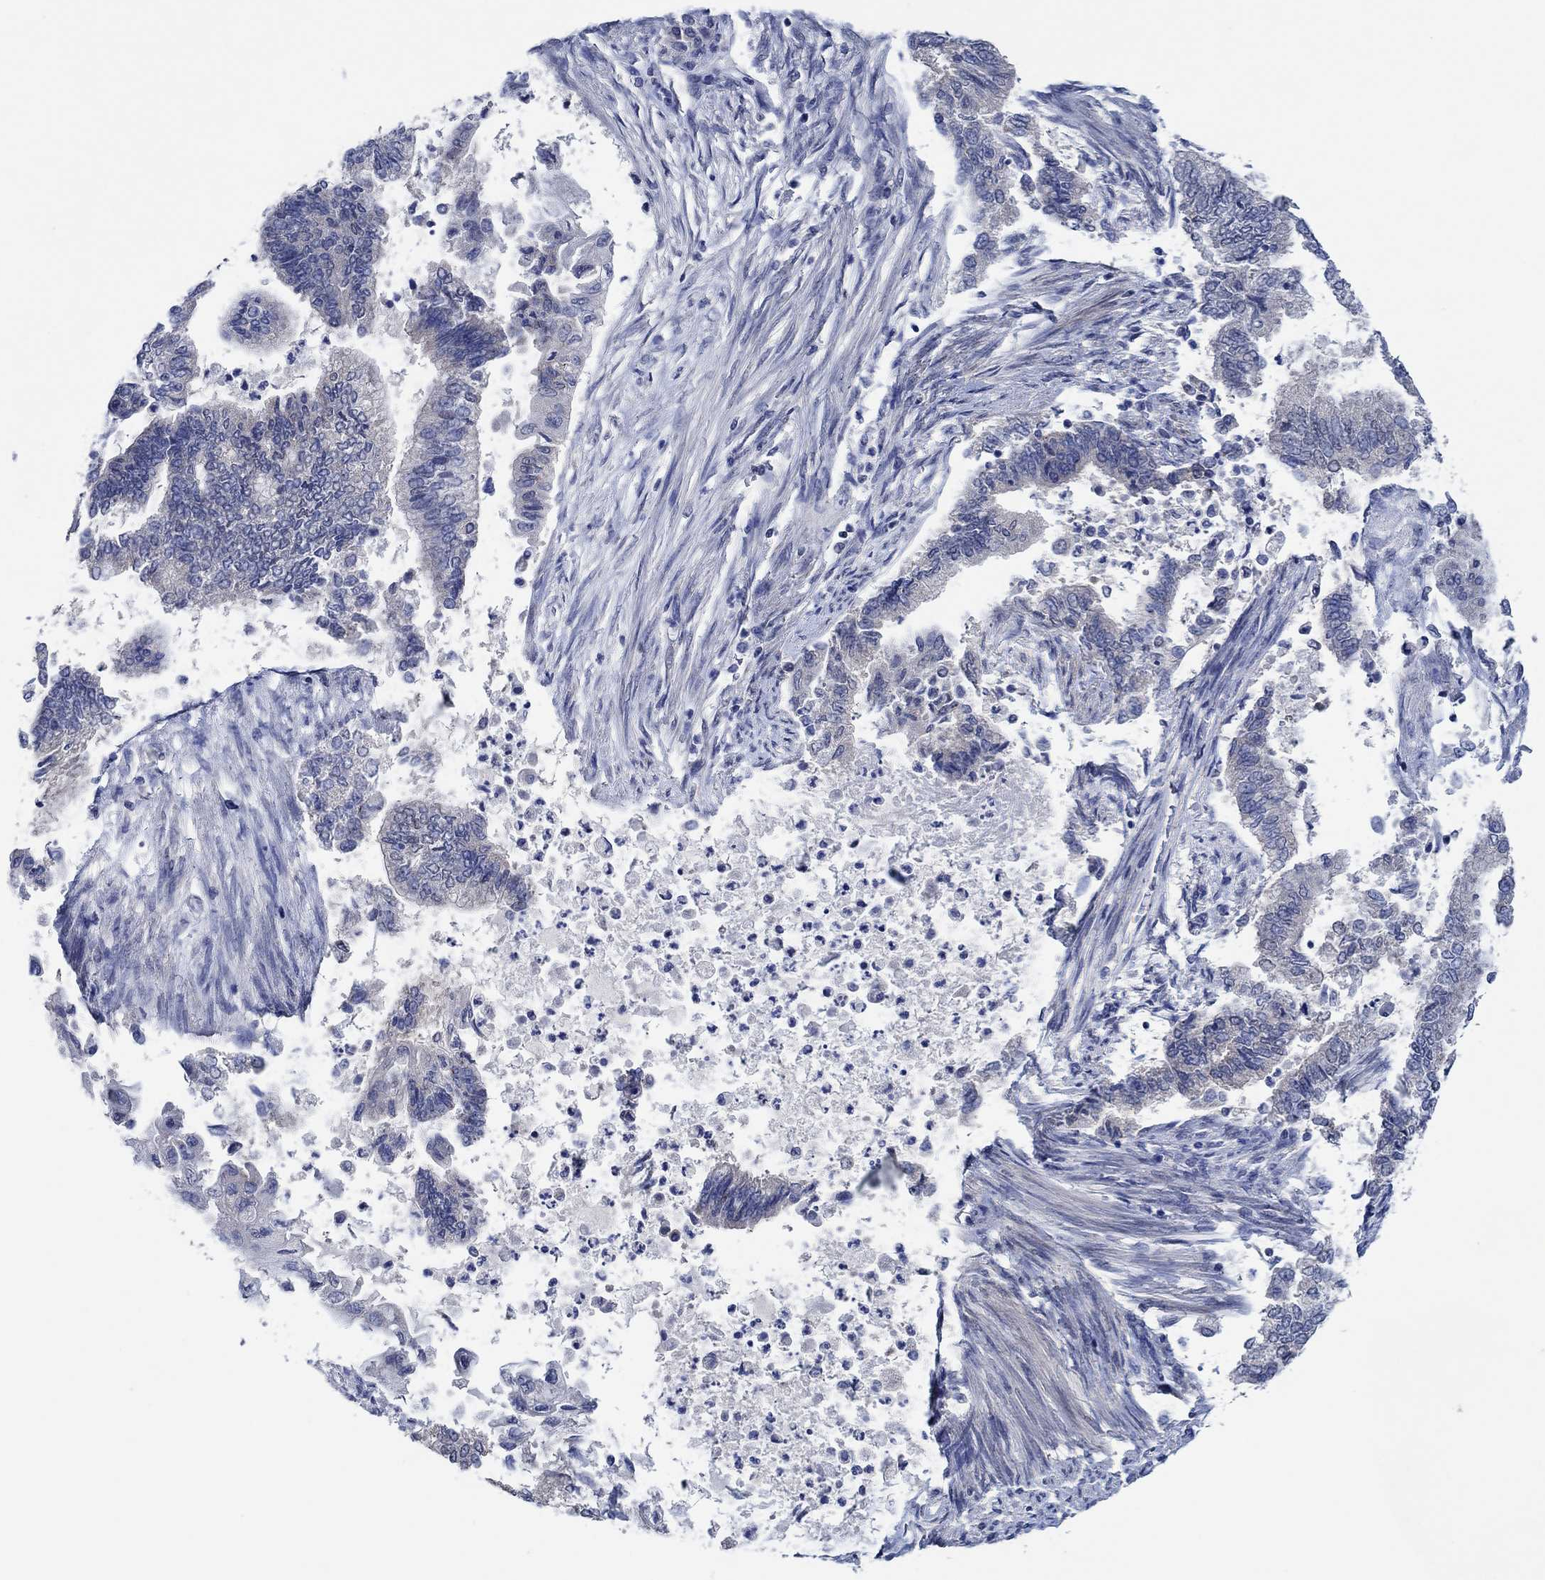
{"staining": {"intensity": "negative", "quantity": "none", "location": "none"}, "tissue": "endometrial cancer", "cell_type": "Tumor cells", "image_type": "cancer", "snomed": [{"axis": "morphology", "description": "Adenocarcinoma, NOS"}, {"axis": "topography", "description": "Endometrium"}], "caption": "The micrograph shows no significant positivity in tumor cells of endometrial cancer.", "gene": "PRRT3", "patient": {"sex": "female", "age": 65}}